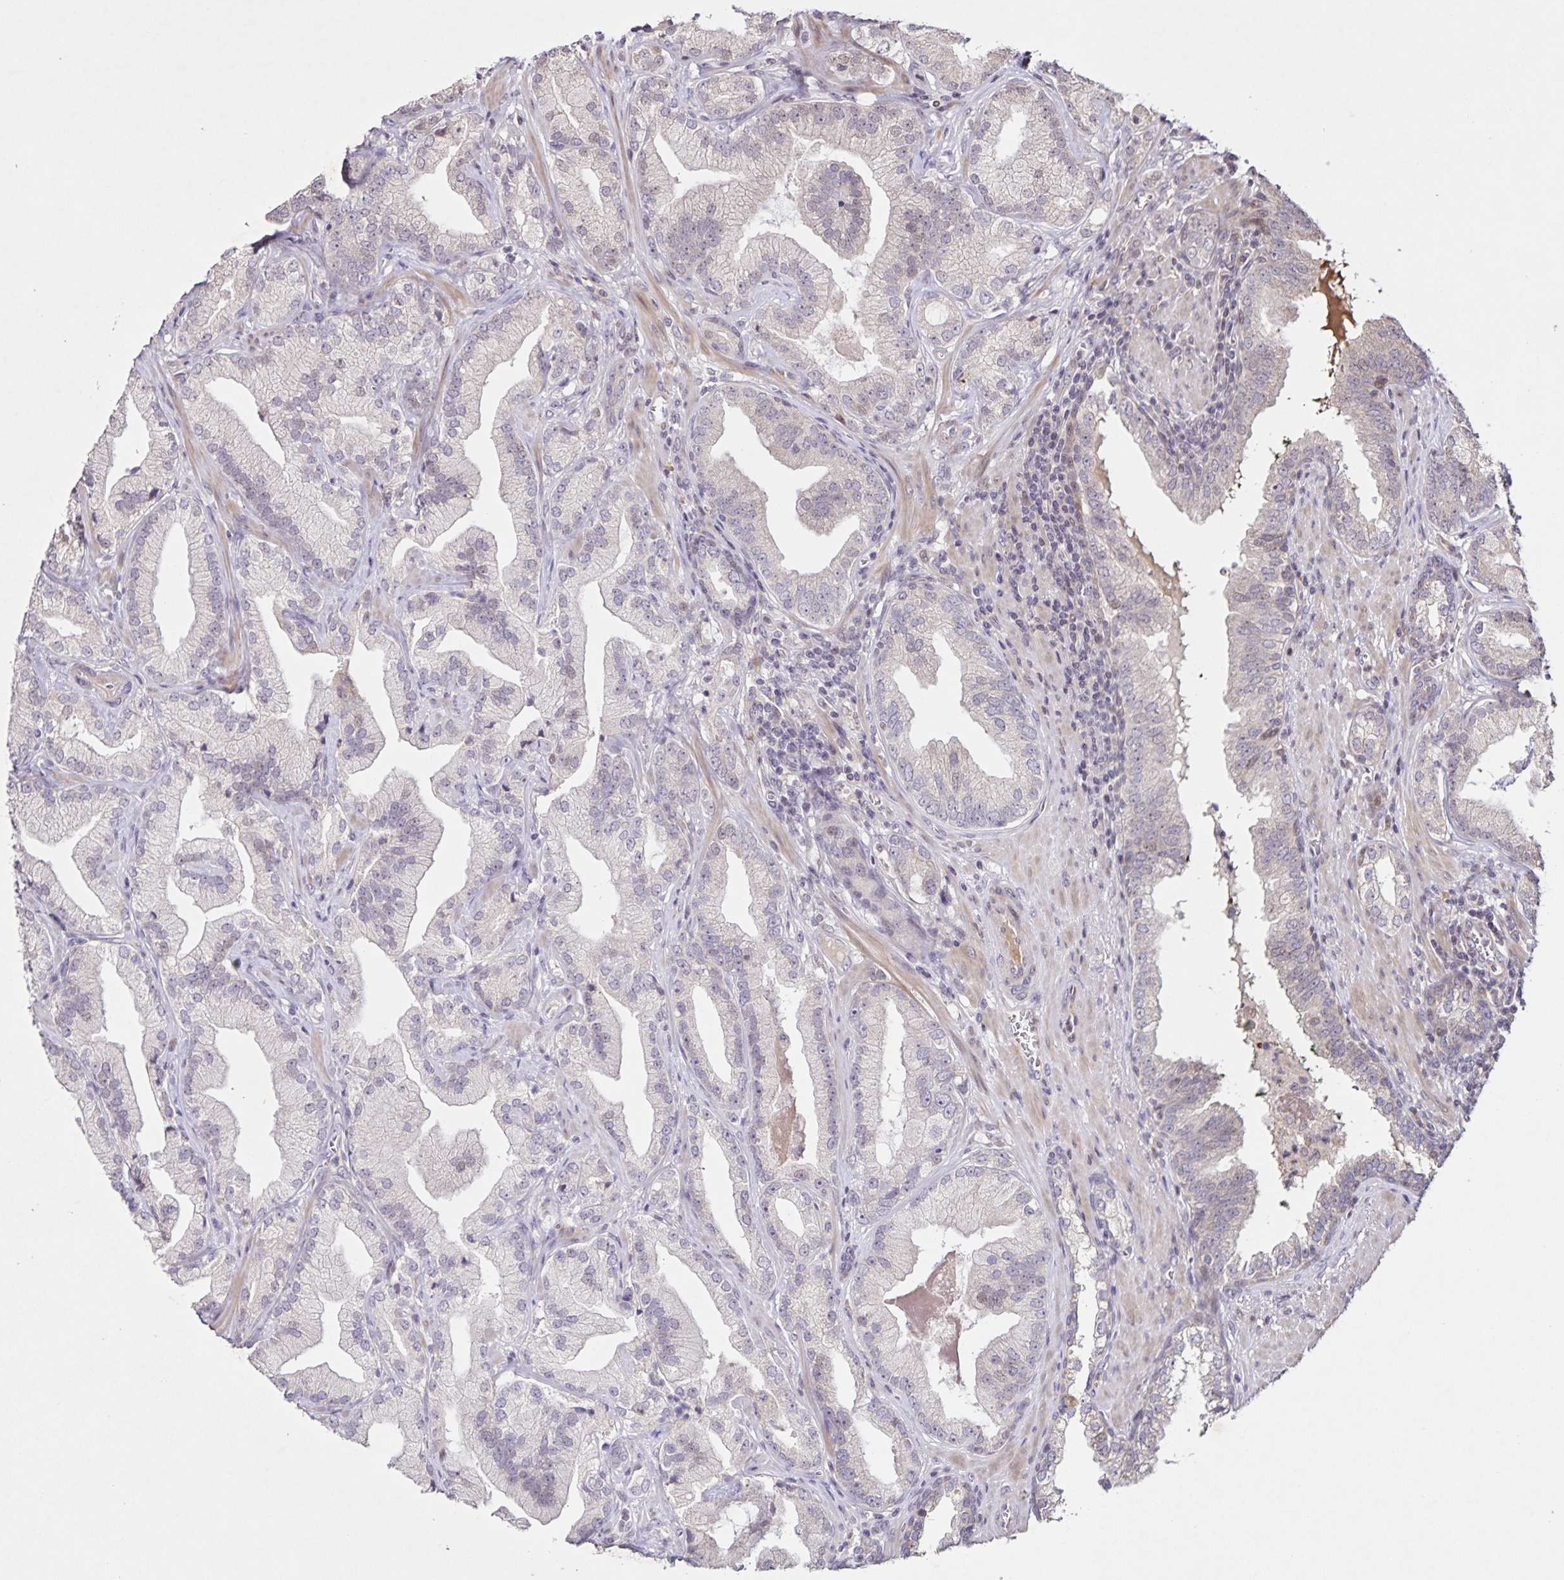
{"staining": {"intensity": "moderate", "quantity": "<25%", "location": "nuclear"}, "tissue": "prostate cancer", "cell_type": "Tumor cells", "image_type": "cancer", "snomed": [{"axis": "morphology", "description": "Adenocarcinoma, Low grade"}, {"axis": "topography", "description": "Prostate"}], "caption": "This micrograph exhibits IHC staining of low-grade adenocarcinoma (prostate), with low moderate nuclear staining in approximately <25% of tumor cells.", "gene": "GDF2", "patient": {"sex": "male", "age": 62}}